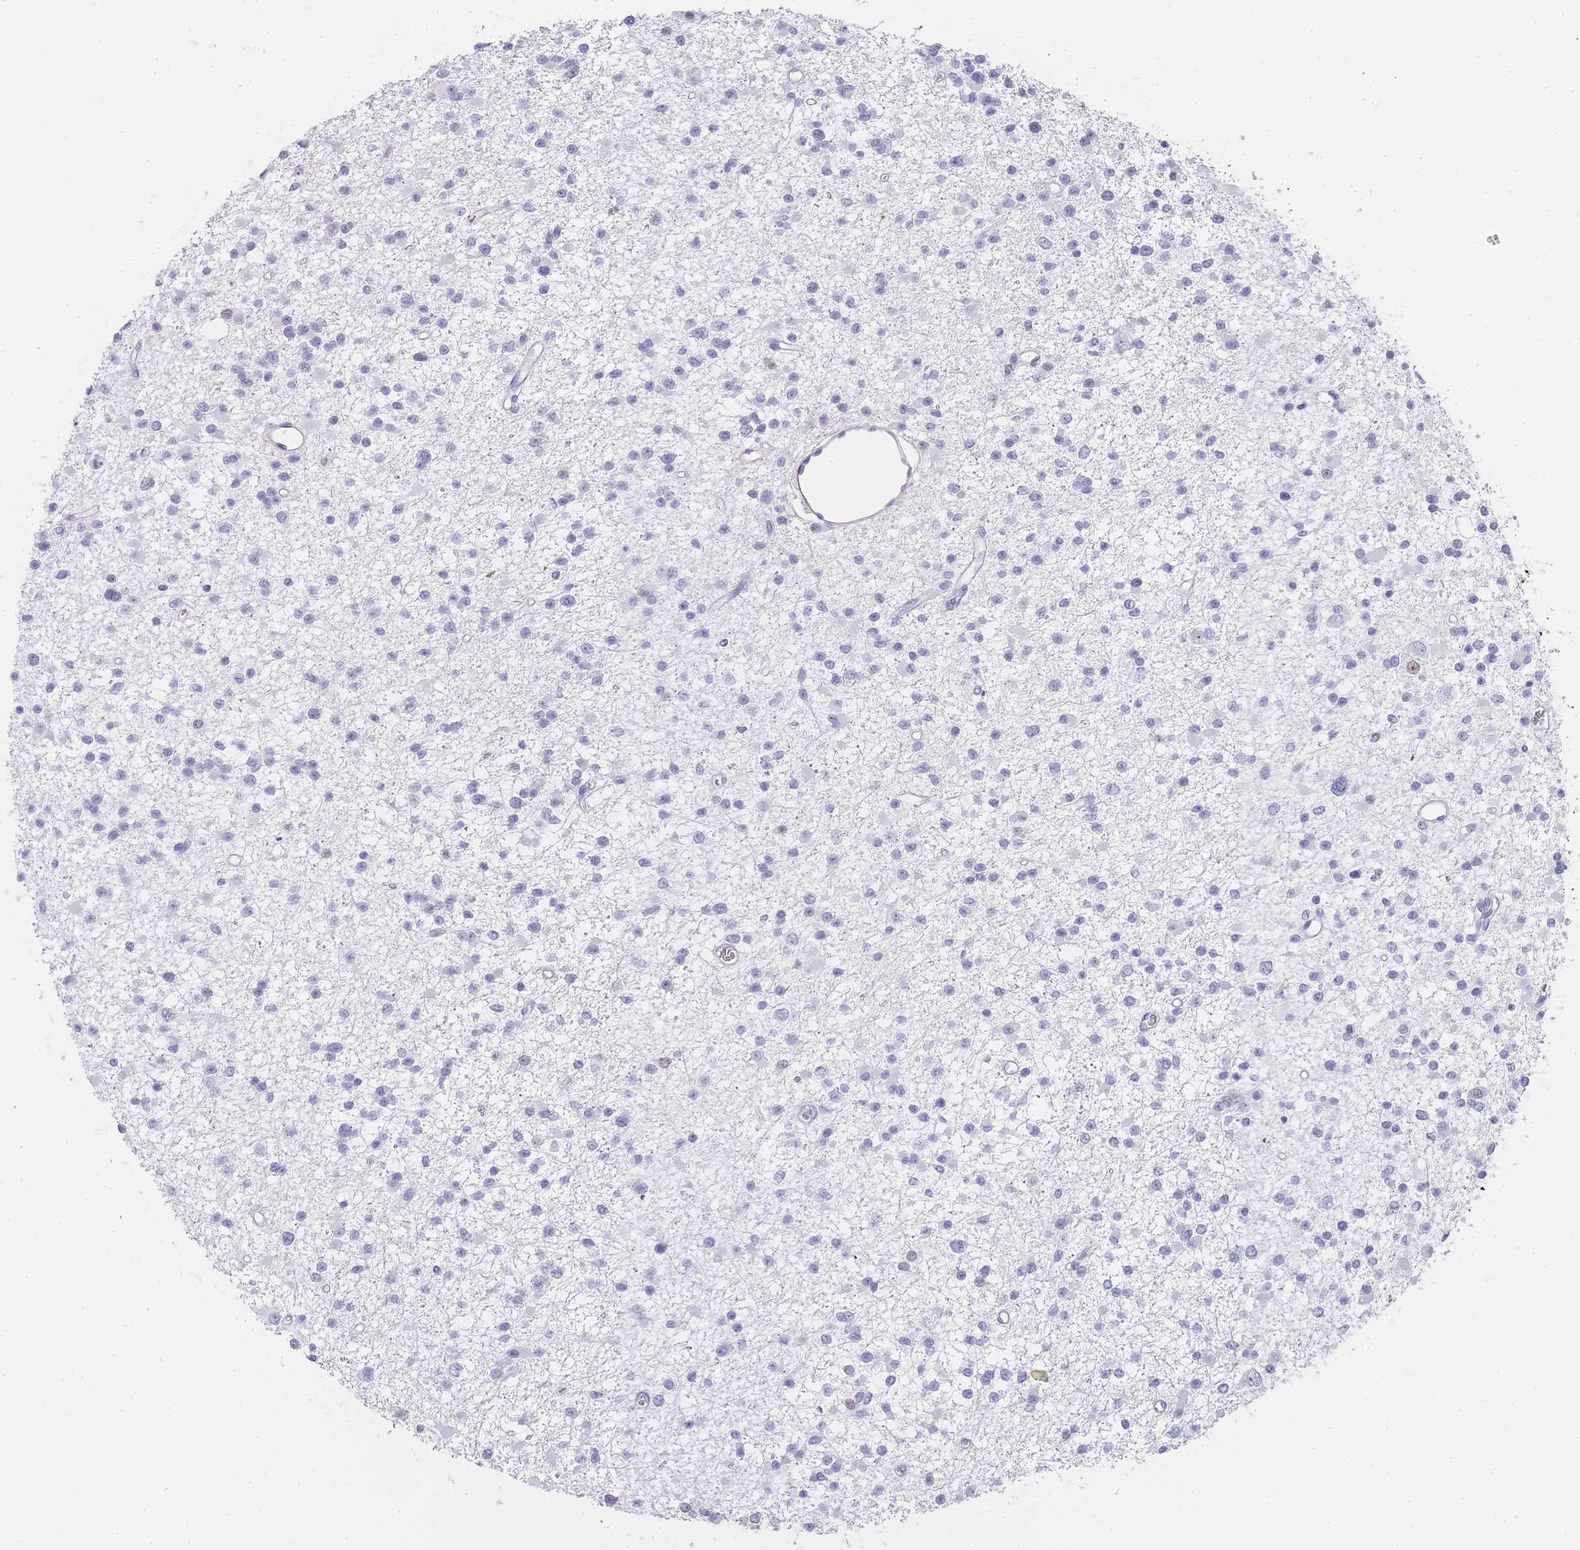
{"staining": {"intensity": "negative", "quantity": "none", "location": "none"}, "tissue": "glioma", "cell_type": "Tumor cells", "image_type": "cancer", "snomed": [{"axis": "morphology", "description": "Glioma, malignant, Low grade"}, {"axis": "topography", "description": "Brain"}], "caption": "This is an immunohistochemistry (IHC) histopathology image of glioma. There is no positivity in tumor cells.", "gene": "NOP14", "patient": {"sex": "female", "age": 22}}